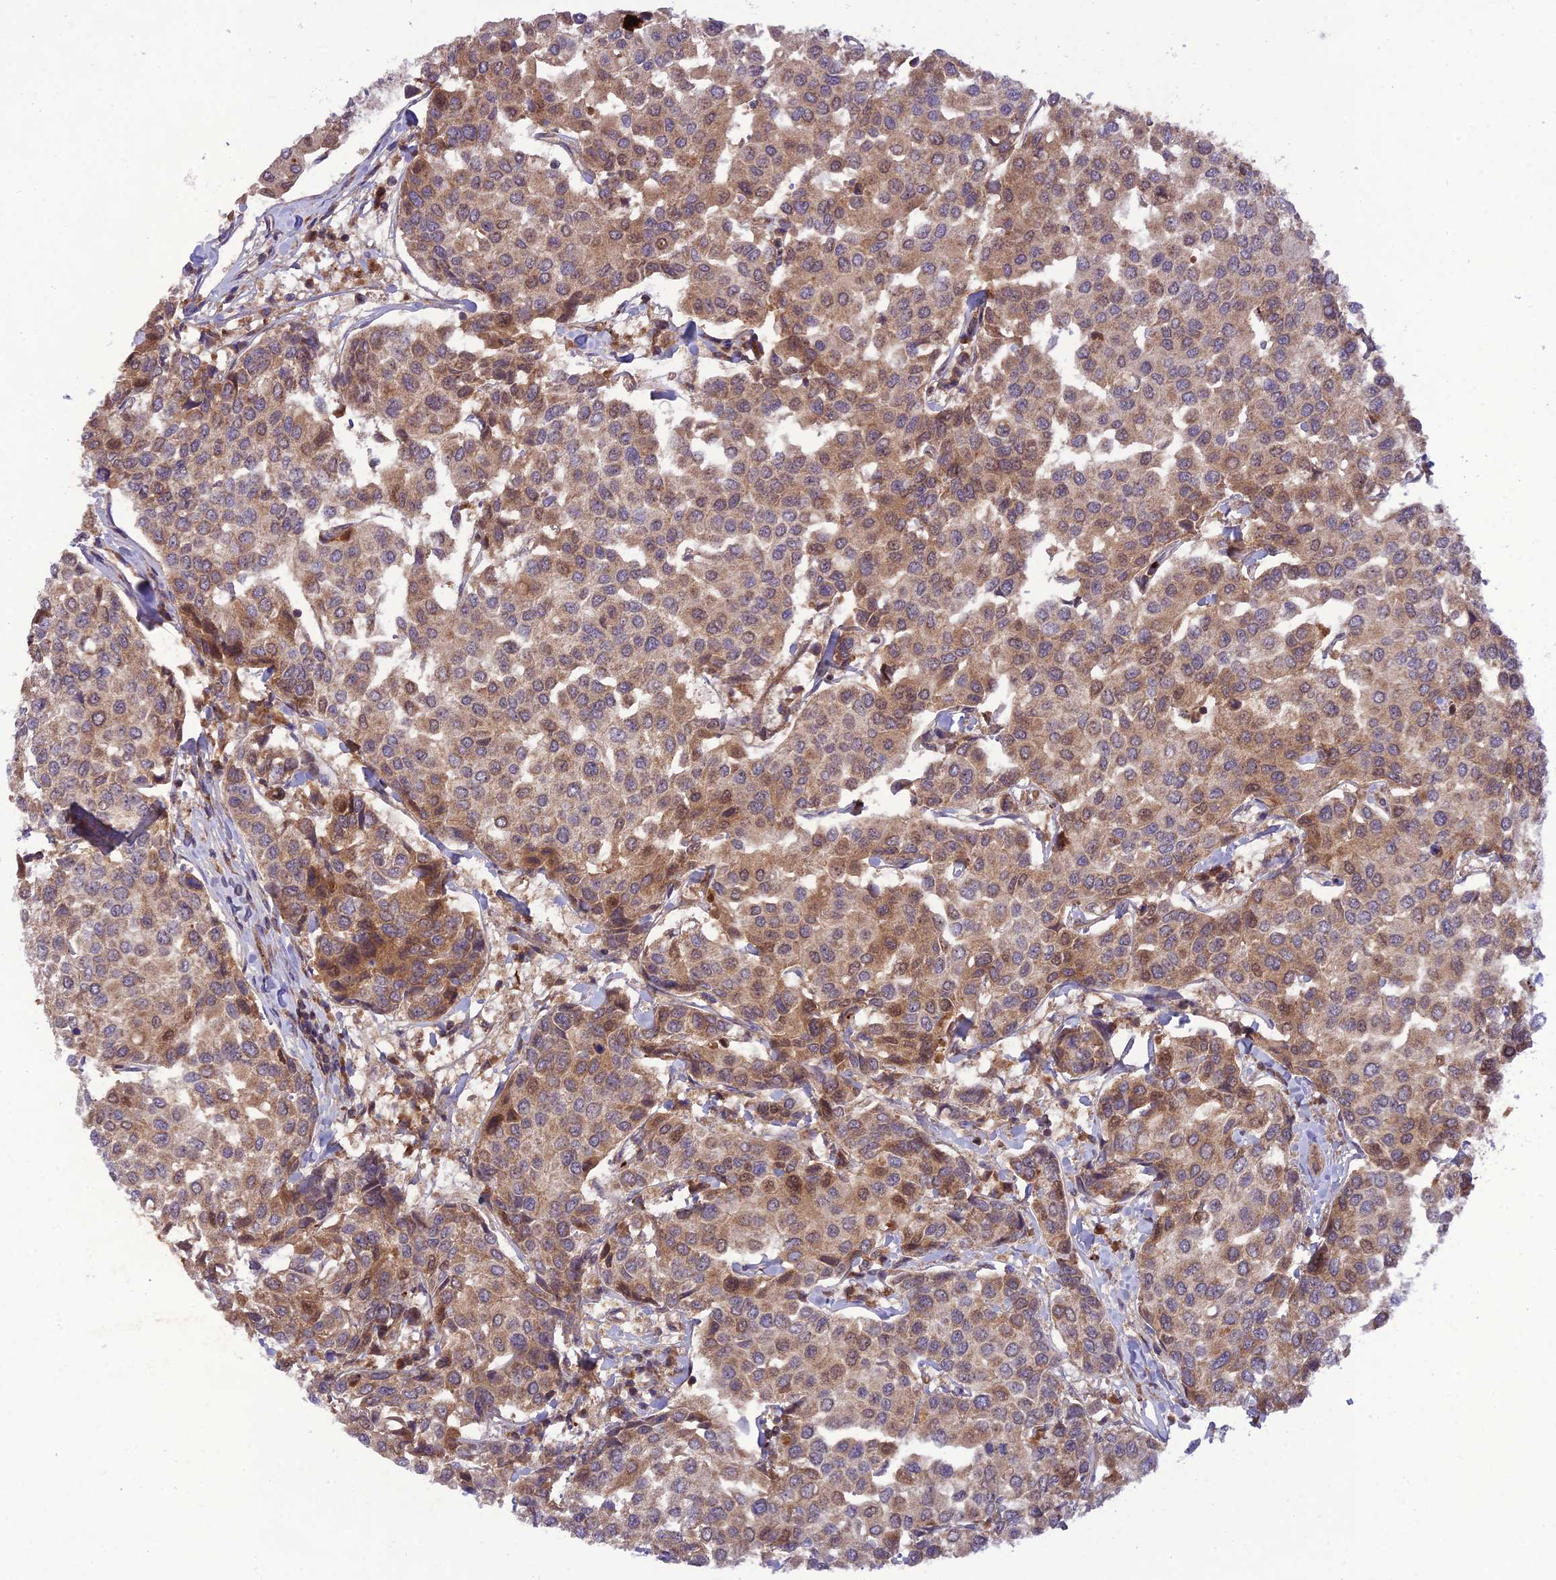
{"staining": {"intensity": "moderate", "quantity": "25%-75%", "location": "cytoplasmic/membranous,nuclear"}, "tissue": "breast cancer", "cell_type": "Tumor cells", "image_type": "cancer", "snomed": [{"axis": "morphology", "description": "Duct carcinoma"}, {"axis": "topography", "description": "Breast"}], "caption": "The micrograph shows immunohistochemical staining of breast cancer (invasive ductal carcinoma). There is moderate cytoplasmic/membranous and nuclear expression is seen in approximately 25%-75% of tumor cells.", "gene": "NDUFC1", "patient": {"sex": "female", "age": 55}}